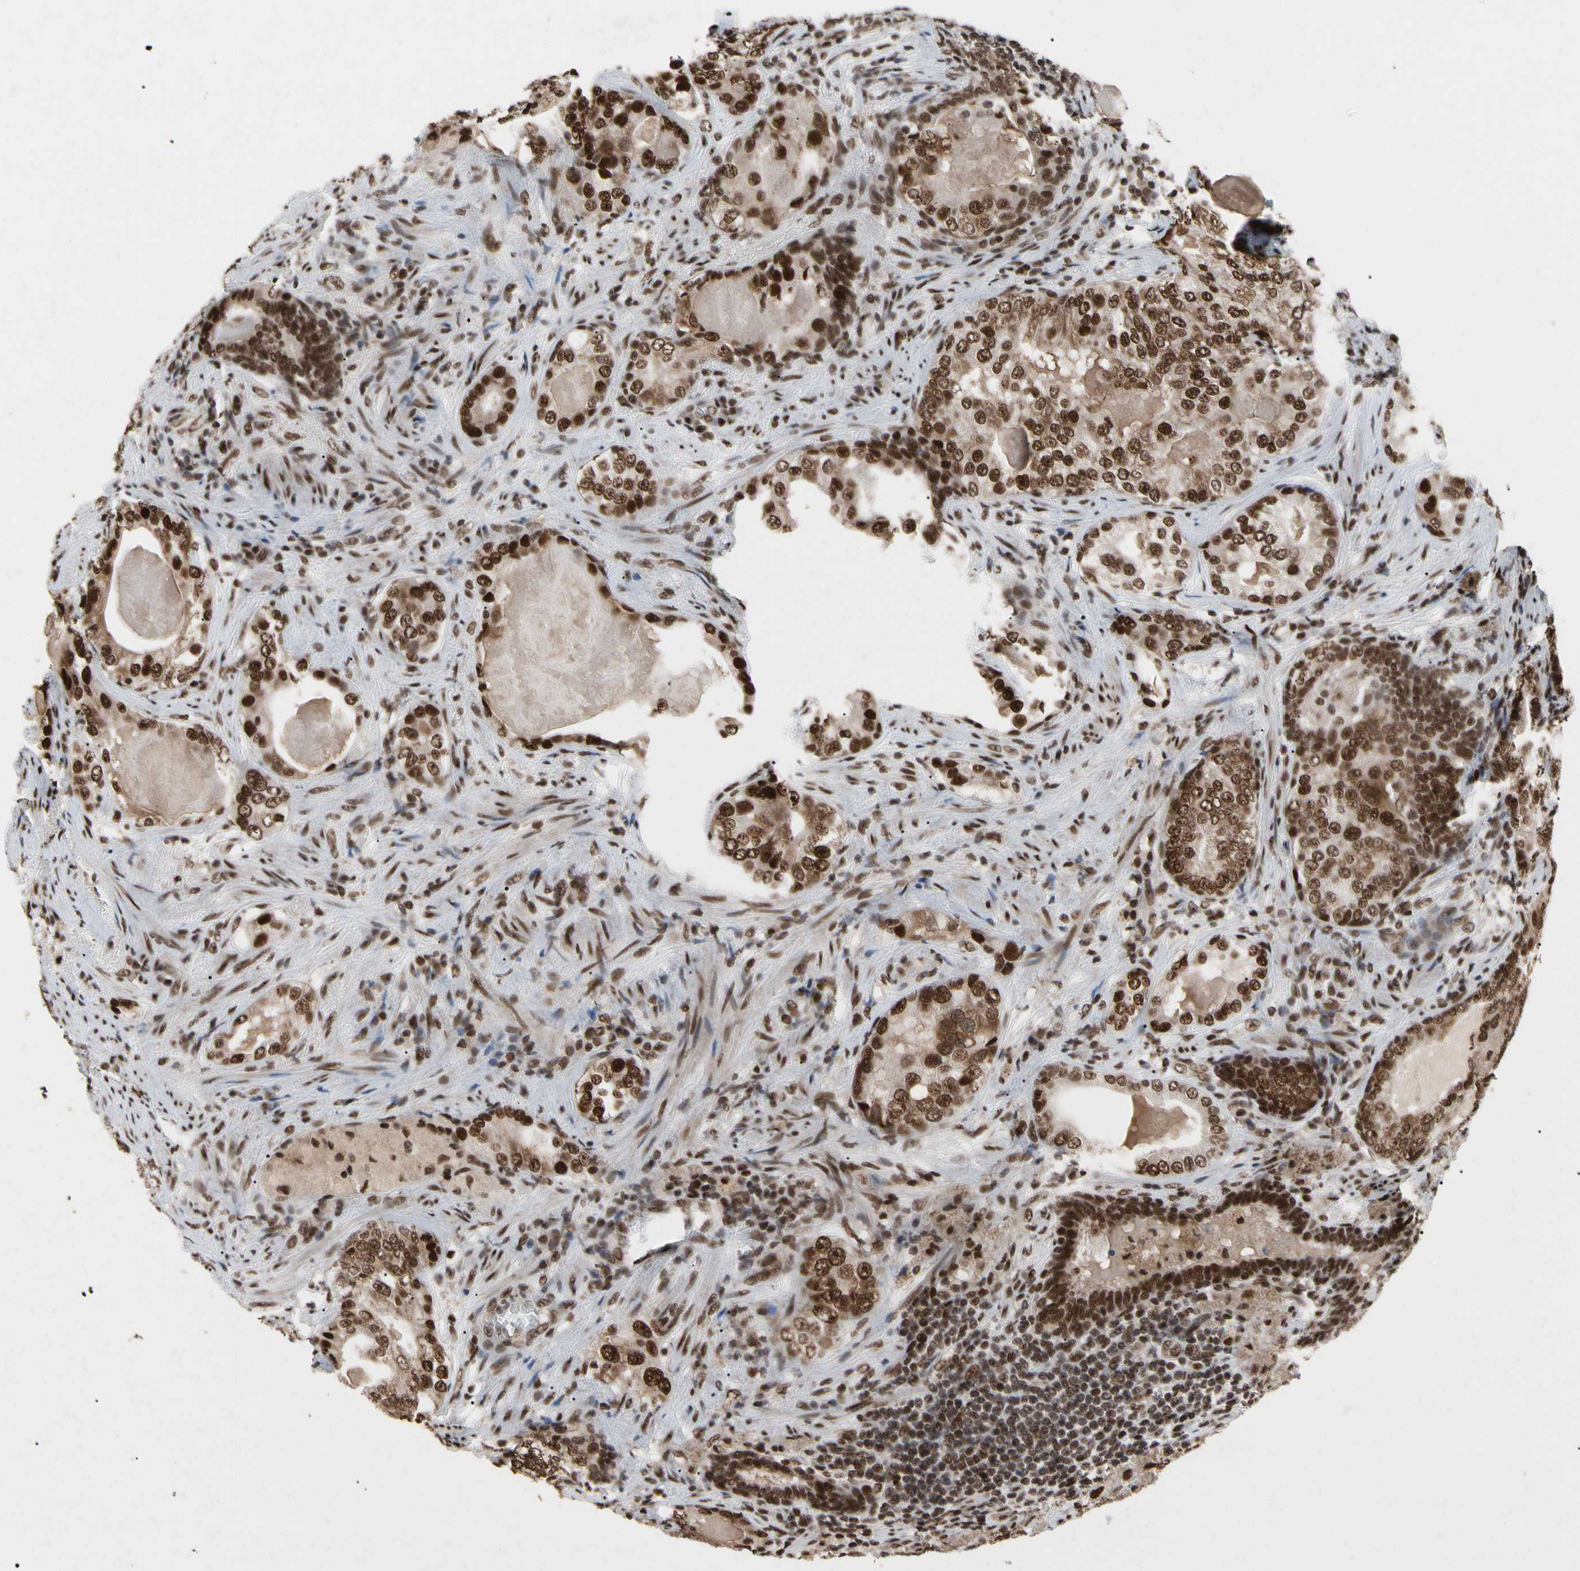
{"staining": {"intensity": "strong", "quantity": ">75%", "location": "cytoplasmic/membranous,nuclear"}, "tissue": "prostate cancer", "cell_type": "Tumor cells", "image_type": "cancer", "snomed": [{"axis": "morphology", "description": "Adenocarcinoma, High grade"}, {"axis": "topography", "description": "Prostate"}], "caption": "A photomicrograph of human prostate cancer (adenocarcinoma (high-grade)) stained for a protein displays strong cytoplasmic/membranous and nuclear brown staining in tumor cells. The protein of interest is stained brown, and the nuclei are stained in blue (DAB (3,3'-diaminobenzidine) IHC with brightfield microscopy, high magnification).", "gene": "FAM98B", "patient": {"sex": "male", "age": 66}}